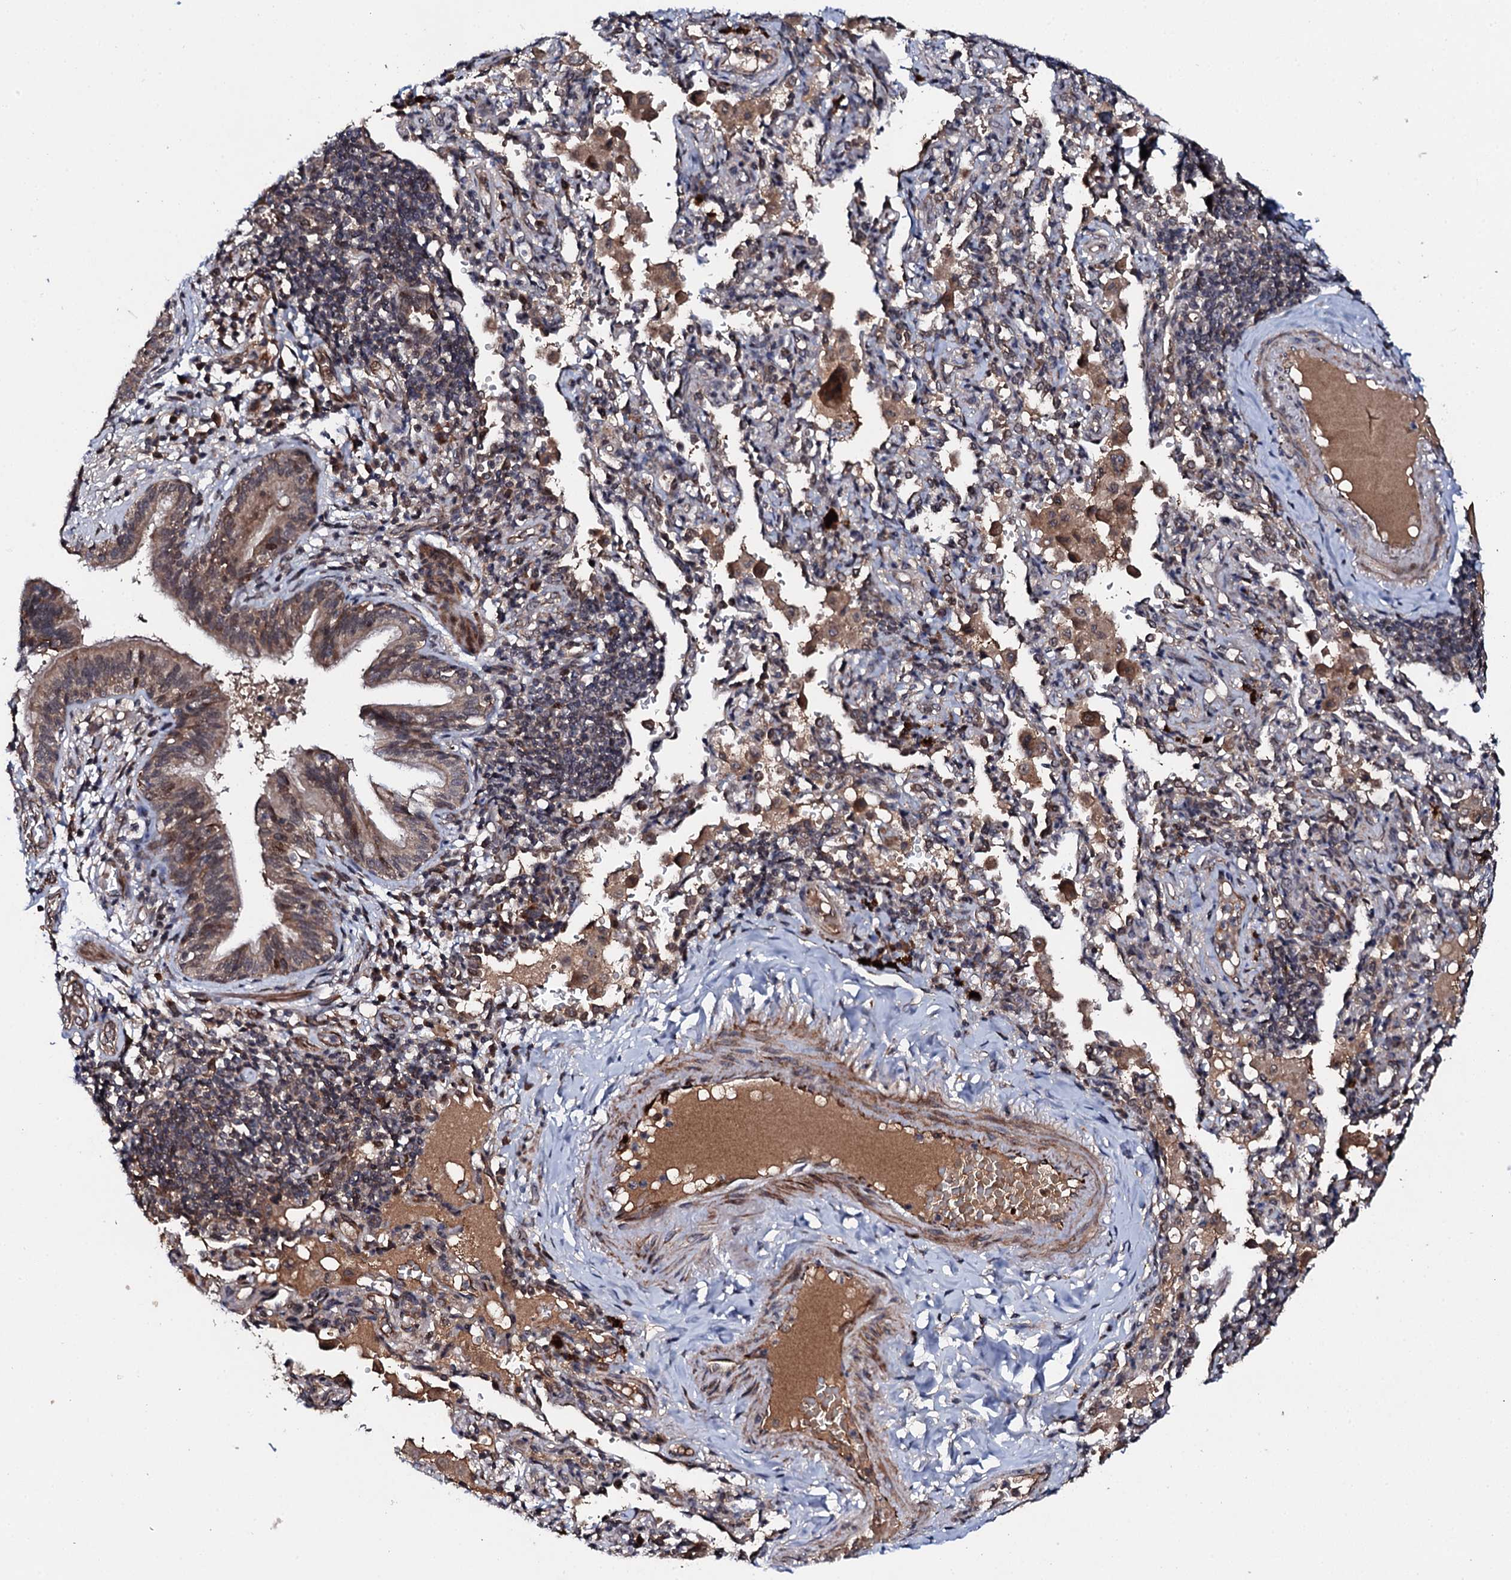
{"staining": {"intensity": "moderate", "quantity": ">75%", "location": "cytoplasmic/membranous"}, "tissue": "bronchus", "cell_type": "Respiratory epithelial cells", "image_type": "normal", "snomed": [{"axis": "morphology", "description": "Normal tissue, NOS"}, {"axis": "topography", "description": "Cartilage tissue"}, {"axis": "topography", "description": "Bronchus"}], "caption": "Immunohistochemical staining of normal bronchus reveals medium levels of moderate cytoplasmic/membranous staining in about >75% of respiratory epithelial cells.", "gene": "FAM111A", "patient": {"sex": "female", "age": 36}}